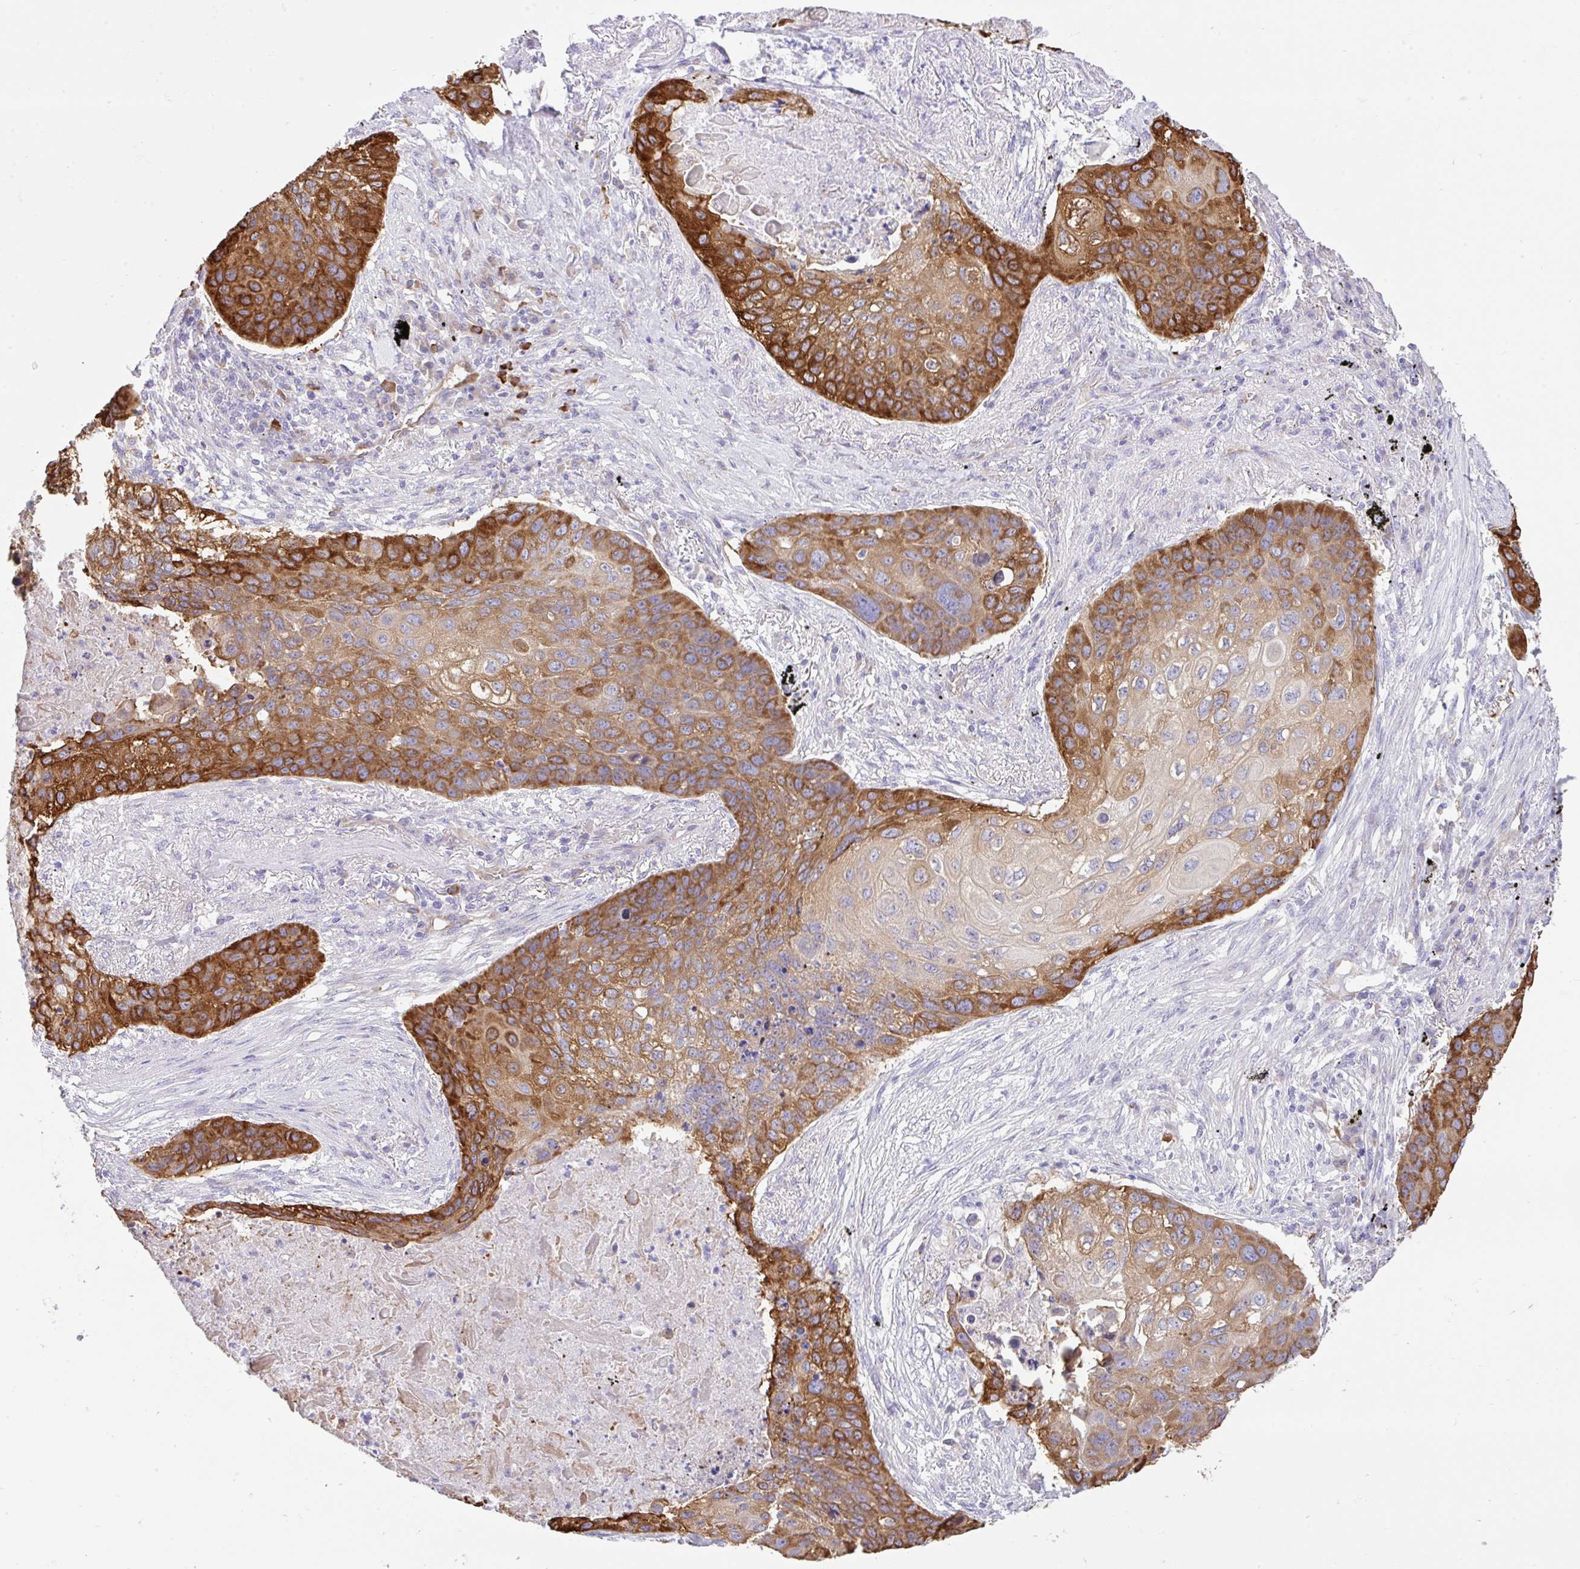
{"staining": {"intensity": "strong", "quantity": "25%-75%", "location": "cytoplasmic/membranous"}, "tissue": "lung cancer", "cell_type": "Tumor cells", "image_type": "cancer", "snomed": [{"axis": "morphology", "description": "Squamous cell carcinoma, NOS"}, {"axis": "topography", "description": "Lung"}], "caption": "Protein staining of lung cancer (squamous cell carcinoma) tissue demonstrates strong cytoplasmic/membranous positivity in about 25%-75% of tumor cells.", "gene": "EEF1A2", "patient": {"sex": "female", "age": 63}}